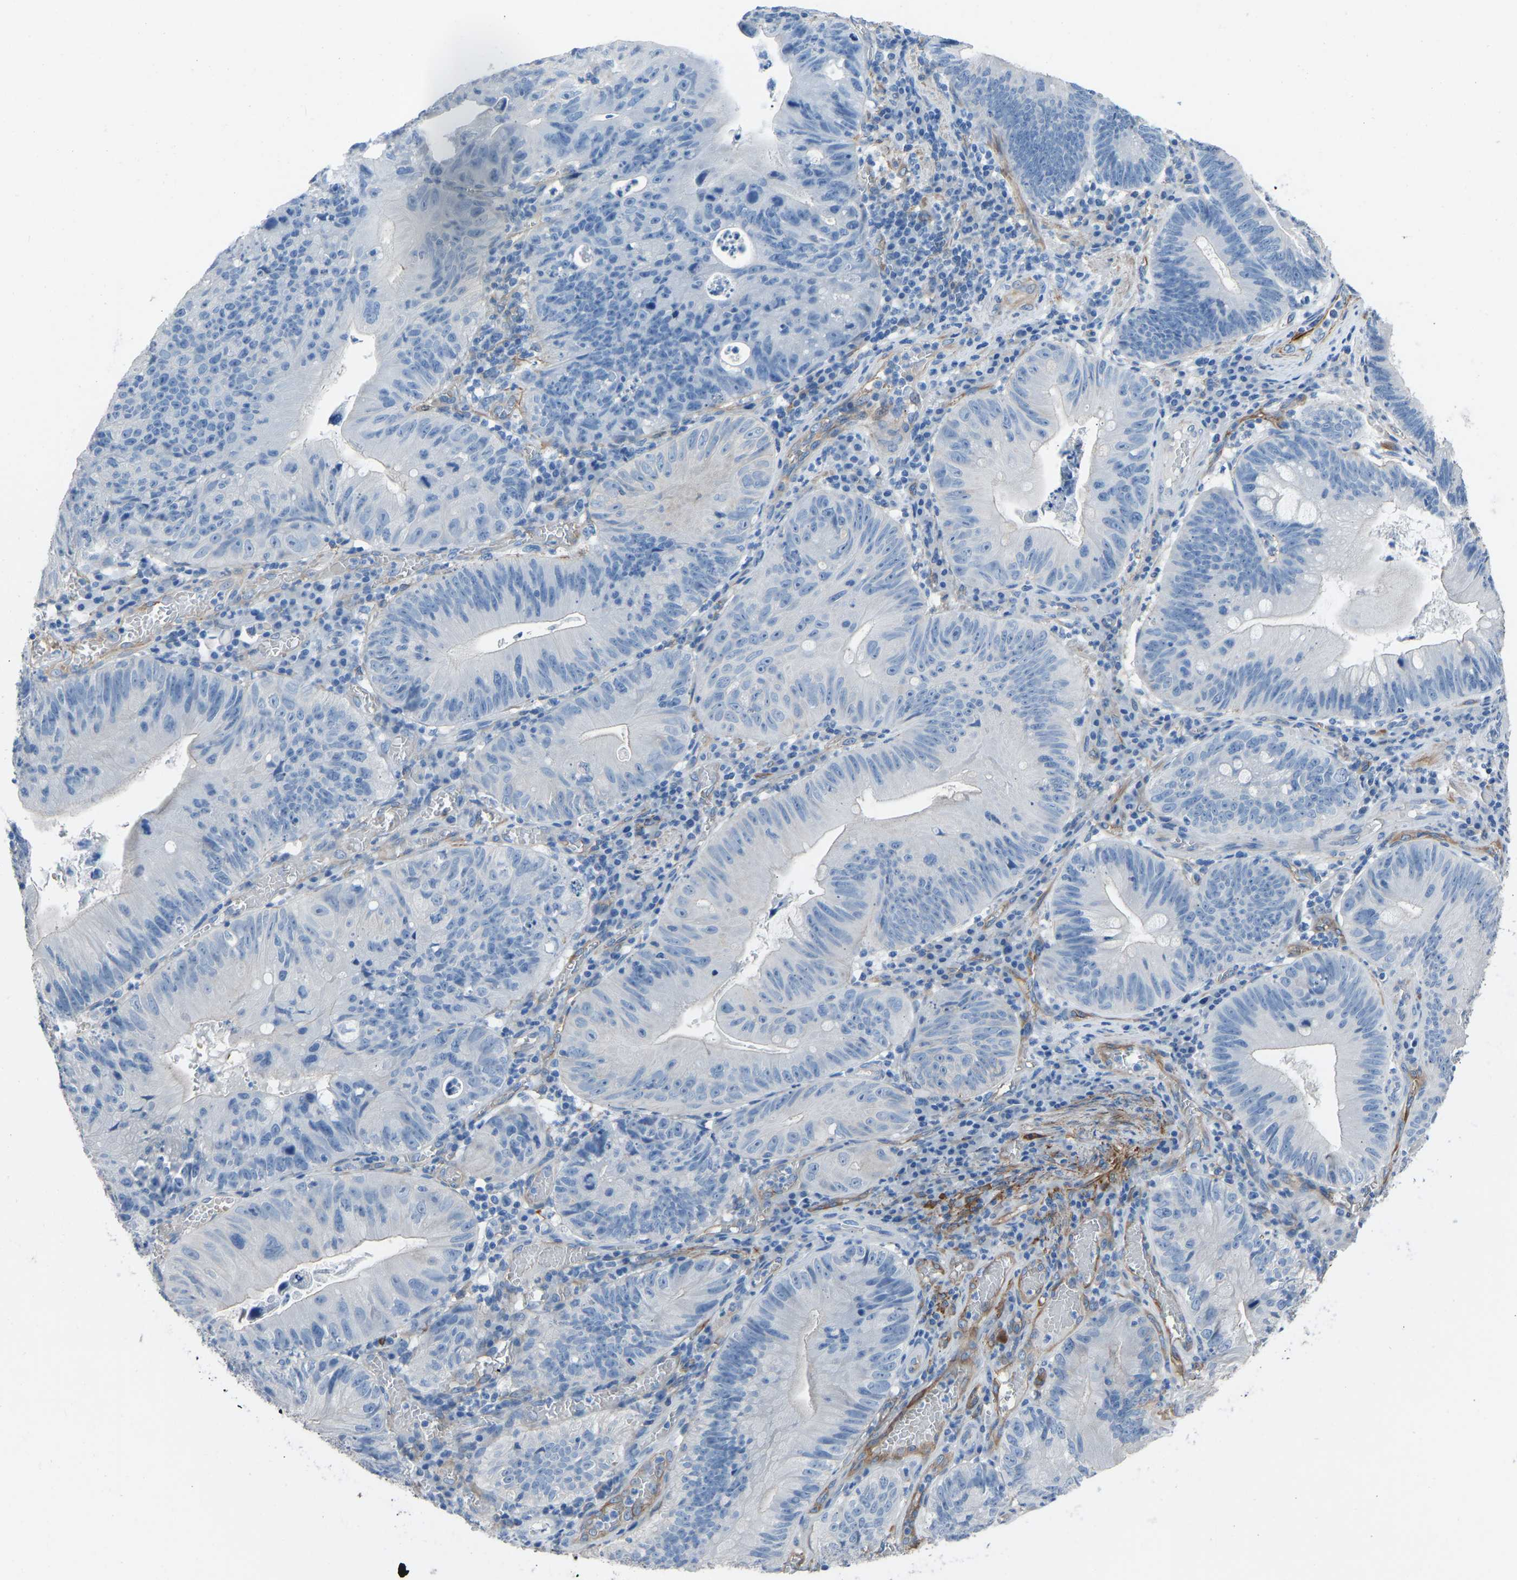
{"staining": {"intensity": "negative", "quantity": "none", "location": "none"}, "tissue": "stomach cancer", "cell_type": "Tumor cells", "image_type": "cancer", "snomed": [{"axis": "morphology", "description": "Adenocarcinoma, NOS"}, {"axis": "topography", "description": "Stomach"}], "caption": "IHC micrograph of neoplastic tissue: stomach cancer stained with DAB demonstrates no significant protein staining in tumor cells.", "gene": "MYH10", "patient": {"sex": "male", "age": 59}}